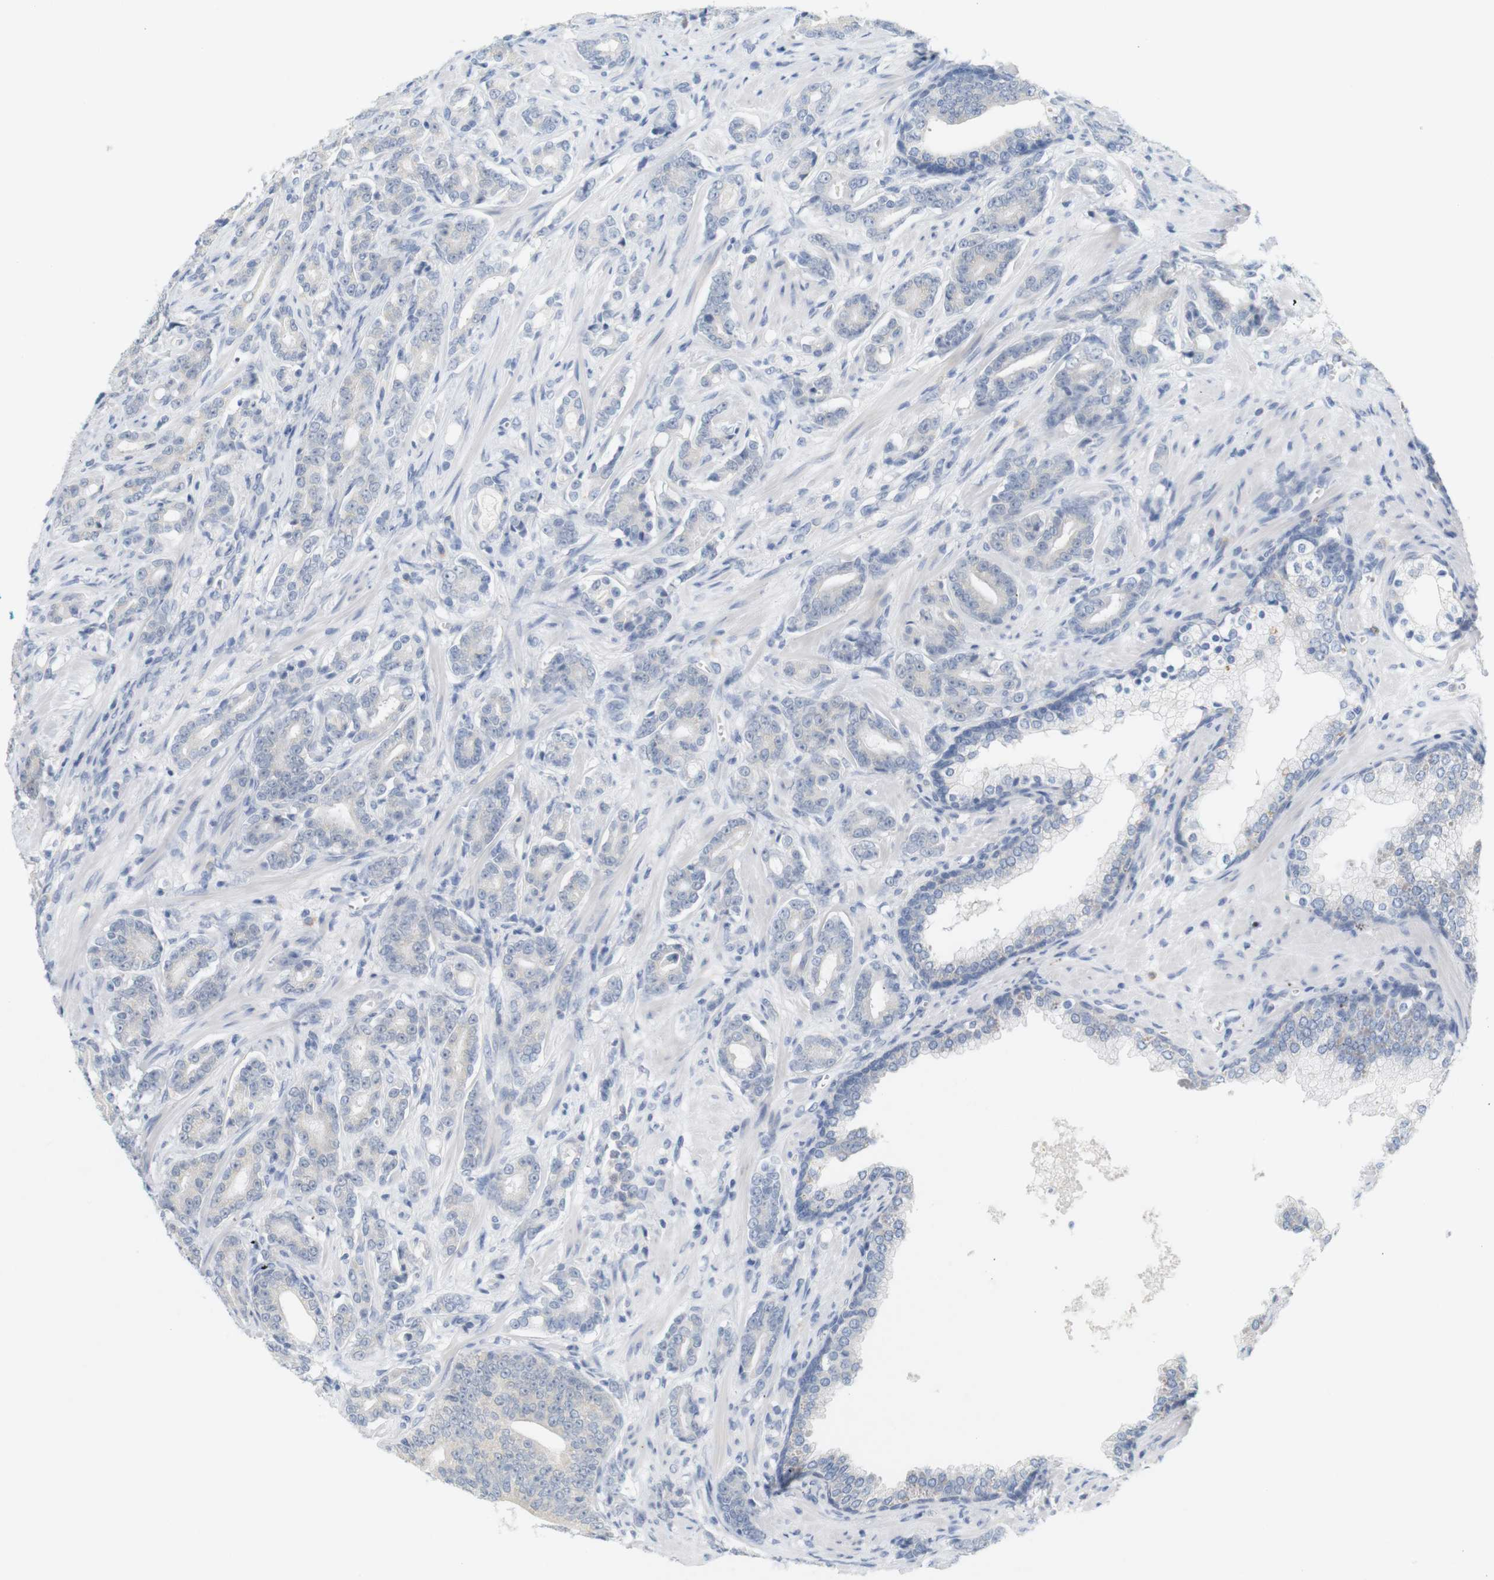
{"staining": {"intensity": "negative", "quantity": "none", "location": "none"}, "tissue": "prostate cancer", "cell_type": "Tumor cells", "image_type": "cancer", "snomed": [{"axis": "morphology", "description": "Adenocarcinoma, Low grade"}, {"axis": "topography", "description": "Prostate"}], "caption": "Tumor cells are negative for protein expression in human prostate low-grade adenocarcinoma.", "gene": "LRRK2", "patient": {"sex": "male", "age": 58}}